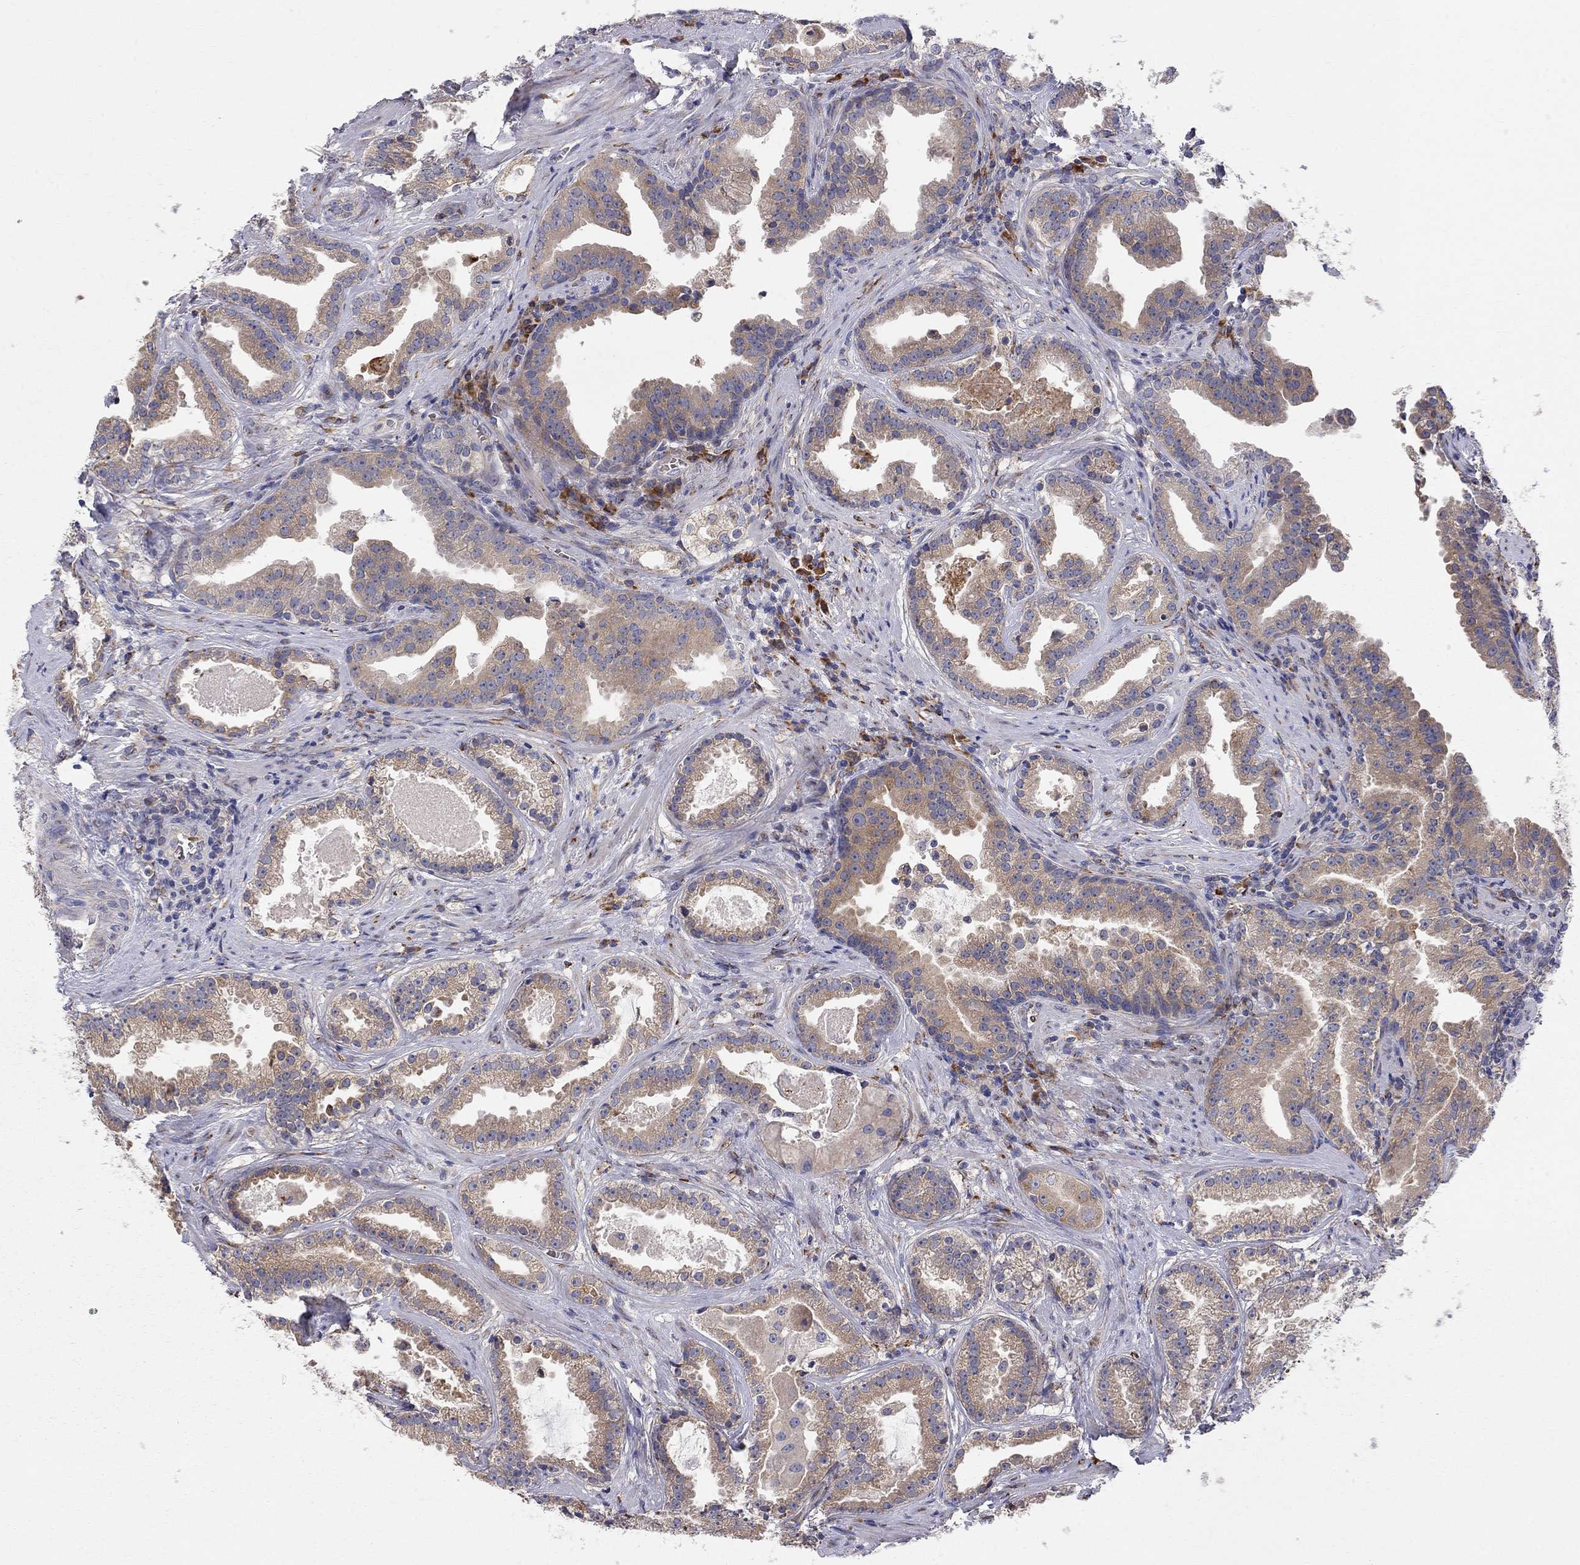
{"staining": {"intensity": "weak", "quantity": ">75%", "location": "cytoplasmic/membranous"}, "tissue": "prostate cancer", "cell_type": "Tumor cells", "image_type": "cancer", "snomed": [{"axis": "morphology", "description": "Adenocarcinoma, NOS"}, {"axis": "morphology", "description": "Adenocarcinoma, High grade"}, {"axis": "topography", "description": "Prostate"}], "caption": "Human prostate adenocarcinoma stained for a protein (brown) reveals weak cytoplasmic/membranous positive staining in about >75% of tumor cells.", "gene": "CASTOR1", "patient": {"sex": "male", "age": 64}}